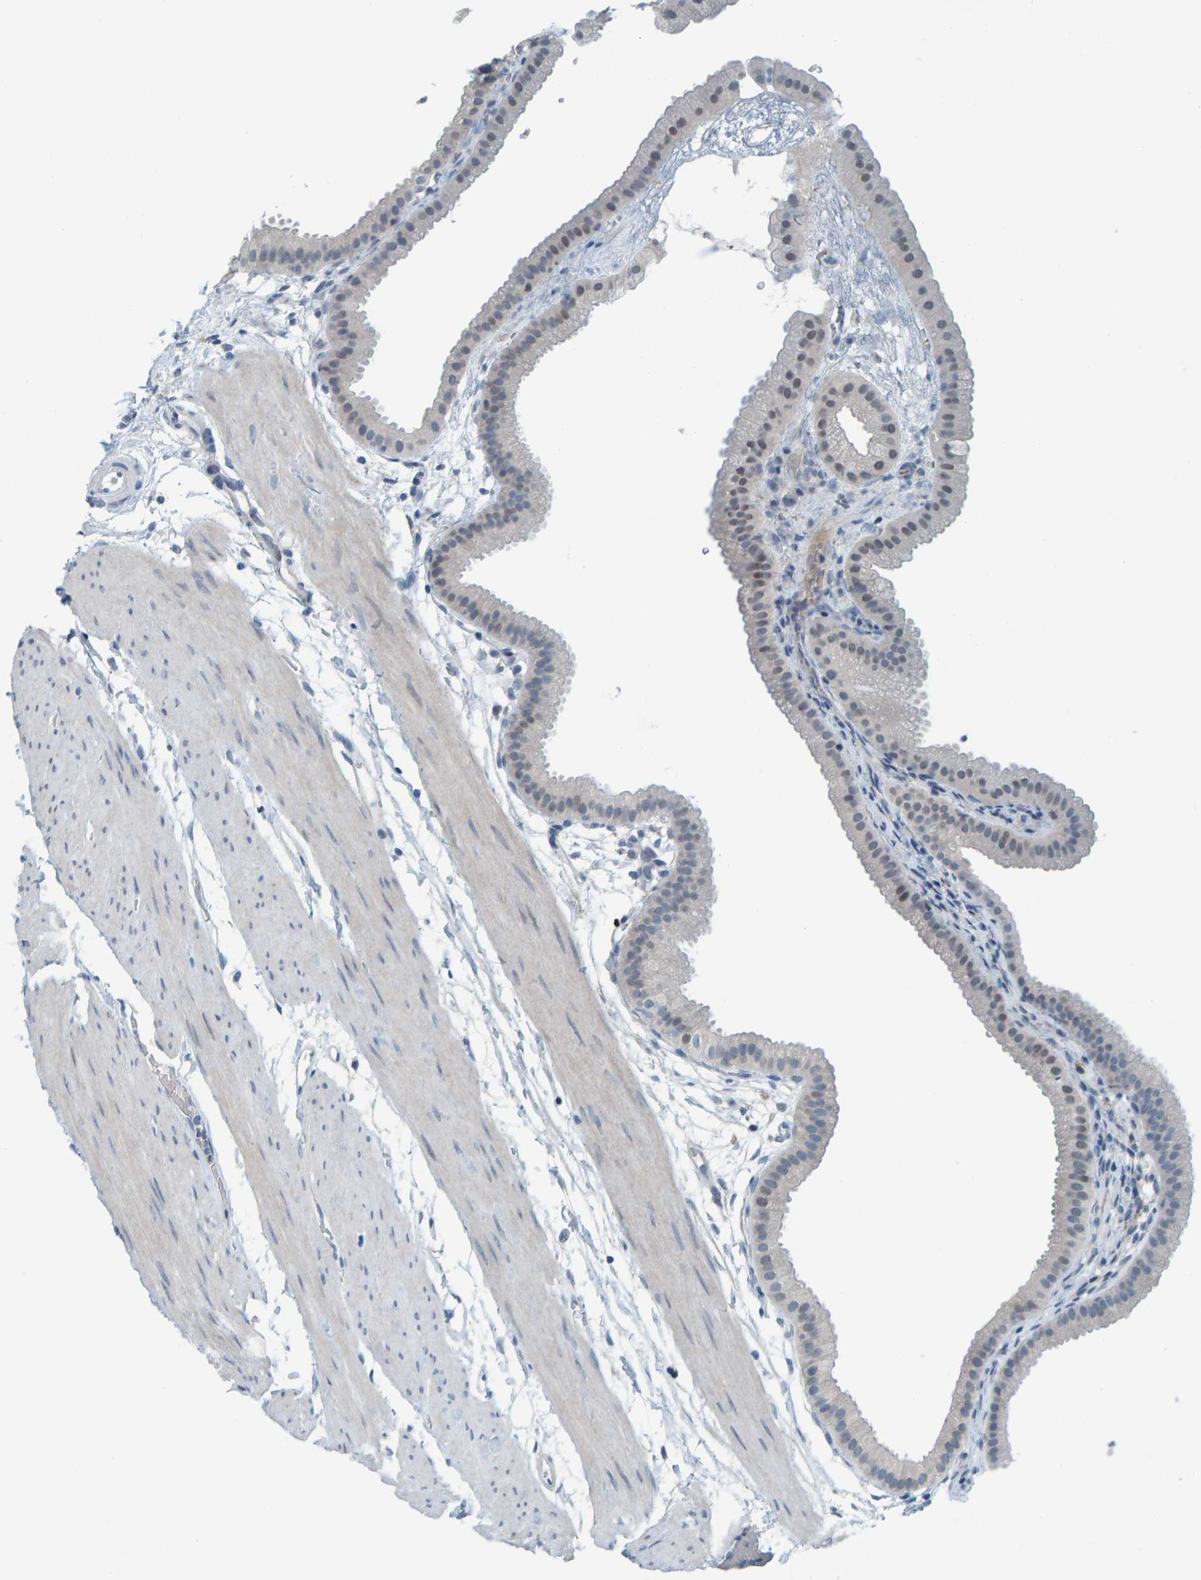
{"staining": {"intensity": "weak", "quantity": "<25%", "location": "nuclear"}, "tissue": "gallbladder", "cell_type": "Glandular cells", "image_type": "normal", "snomed": [{"axis": "morphology", "description": "Normal tissue, NOS"}, {"axis": "topography", "description": "Gallbladder"}], "caption": "An immunohistochemistry image of normal gallbladder is shown. There is no staining in glandular cells of gallbladder.", "gene": "CNP", "patient": {"sex": "female", "age": 64}}